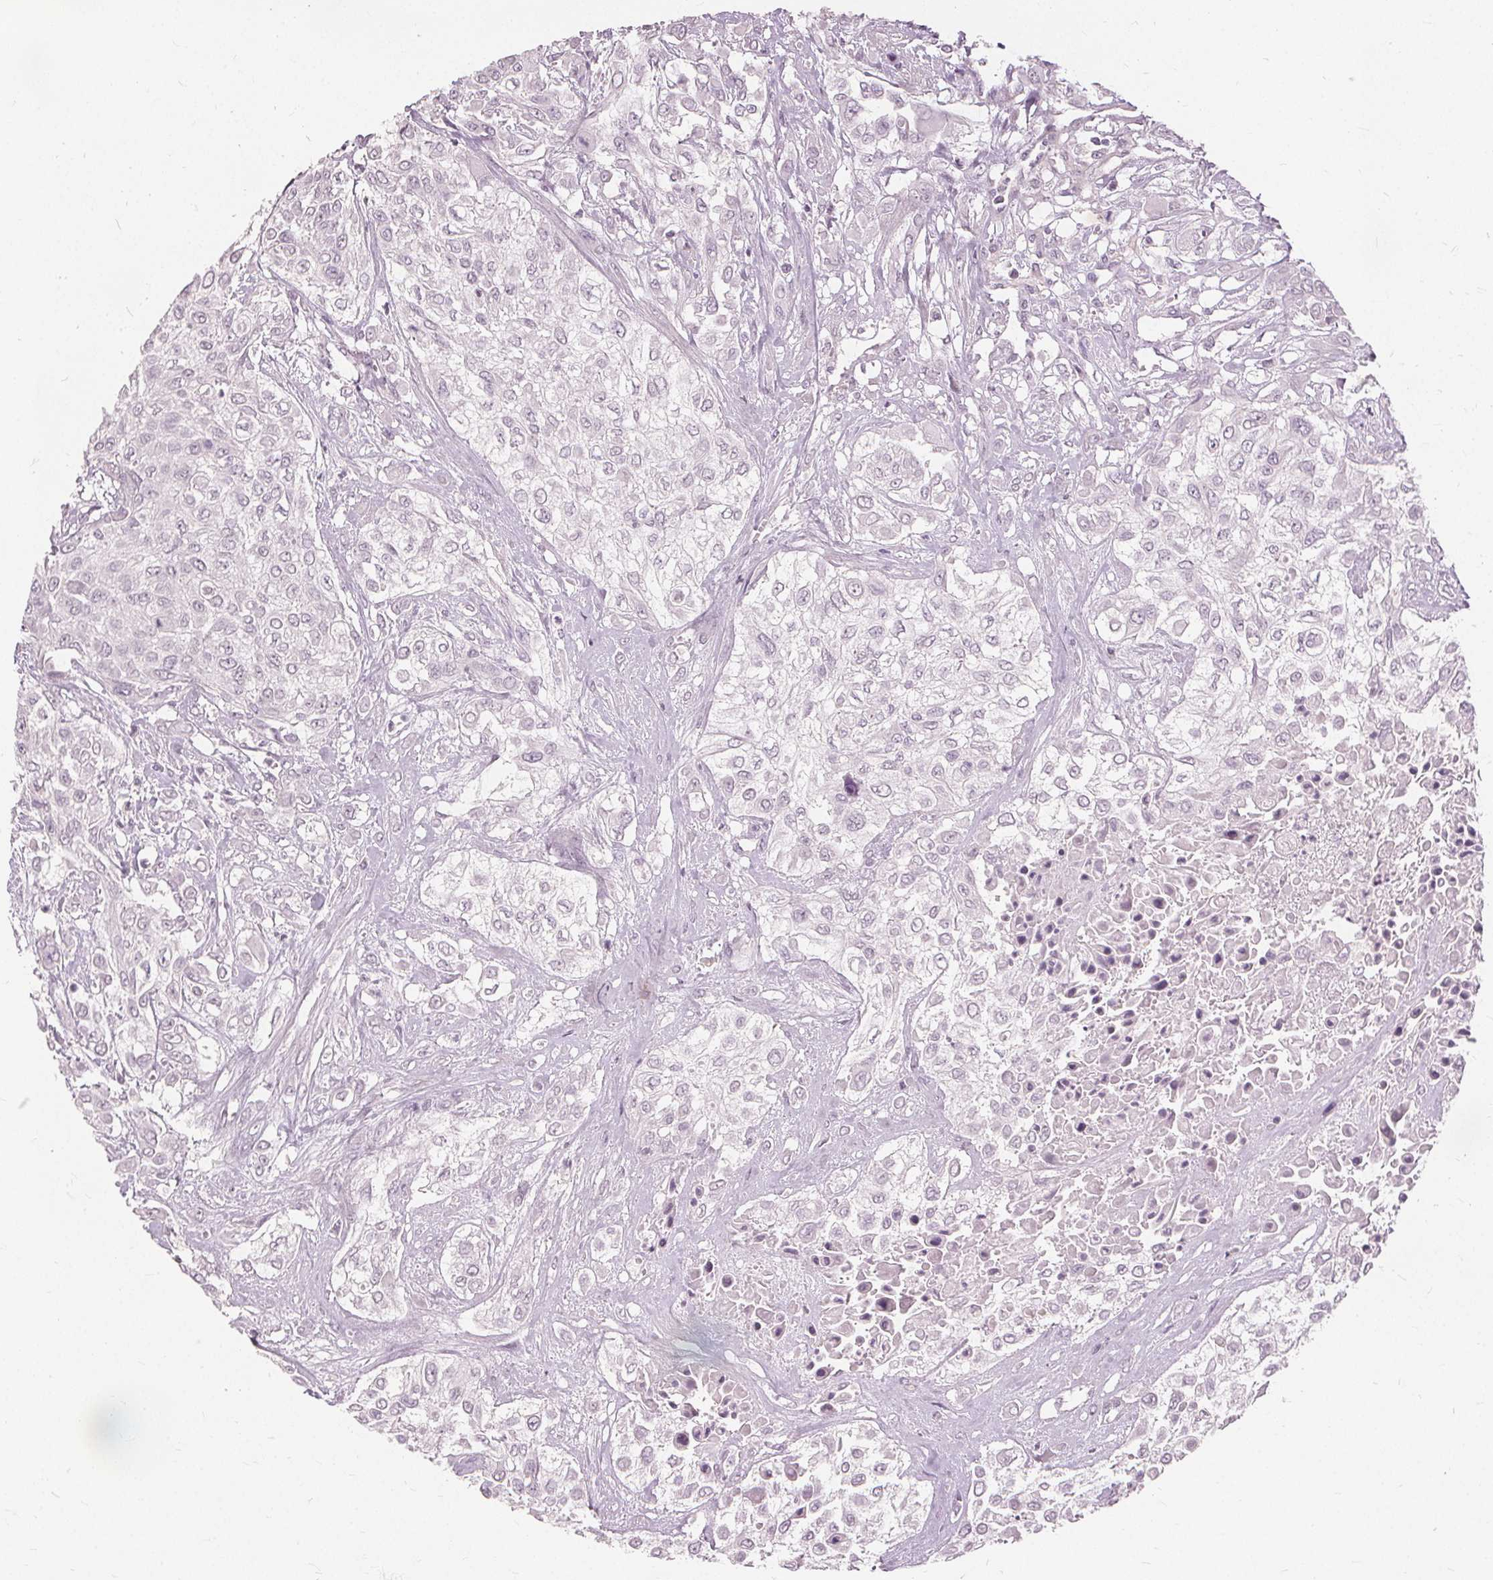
{"staining": {"intensity": "negative", "quantity": "none", "location": "none"}, "tissue": "urothelial cancer", "cell_type": "Tumor cells", "image_type": "cancer", "snomed": [{"axis": "morphology", "description": "Urothelial carcinoma, High grade"}, {"axis": "topography", "description": "Urinary bladder"}], "caption": "High power microscopy histopathology image of an IHC histopathology image of high-grade urothelial carcinoma, revealing no significant staining in tumor cells.", "gene": "SFTPD", "patient": {"sex": "male", "age": 57}}